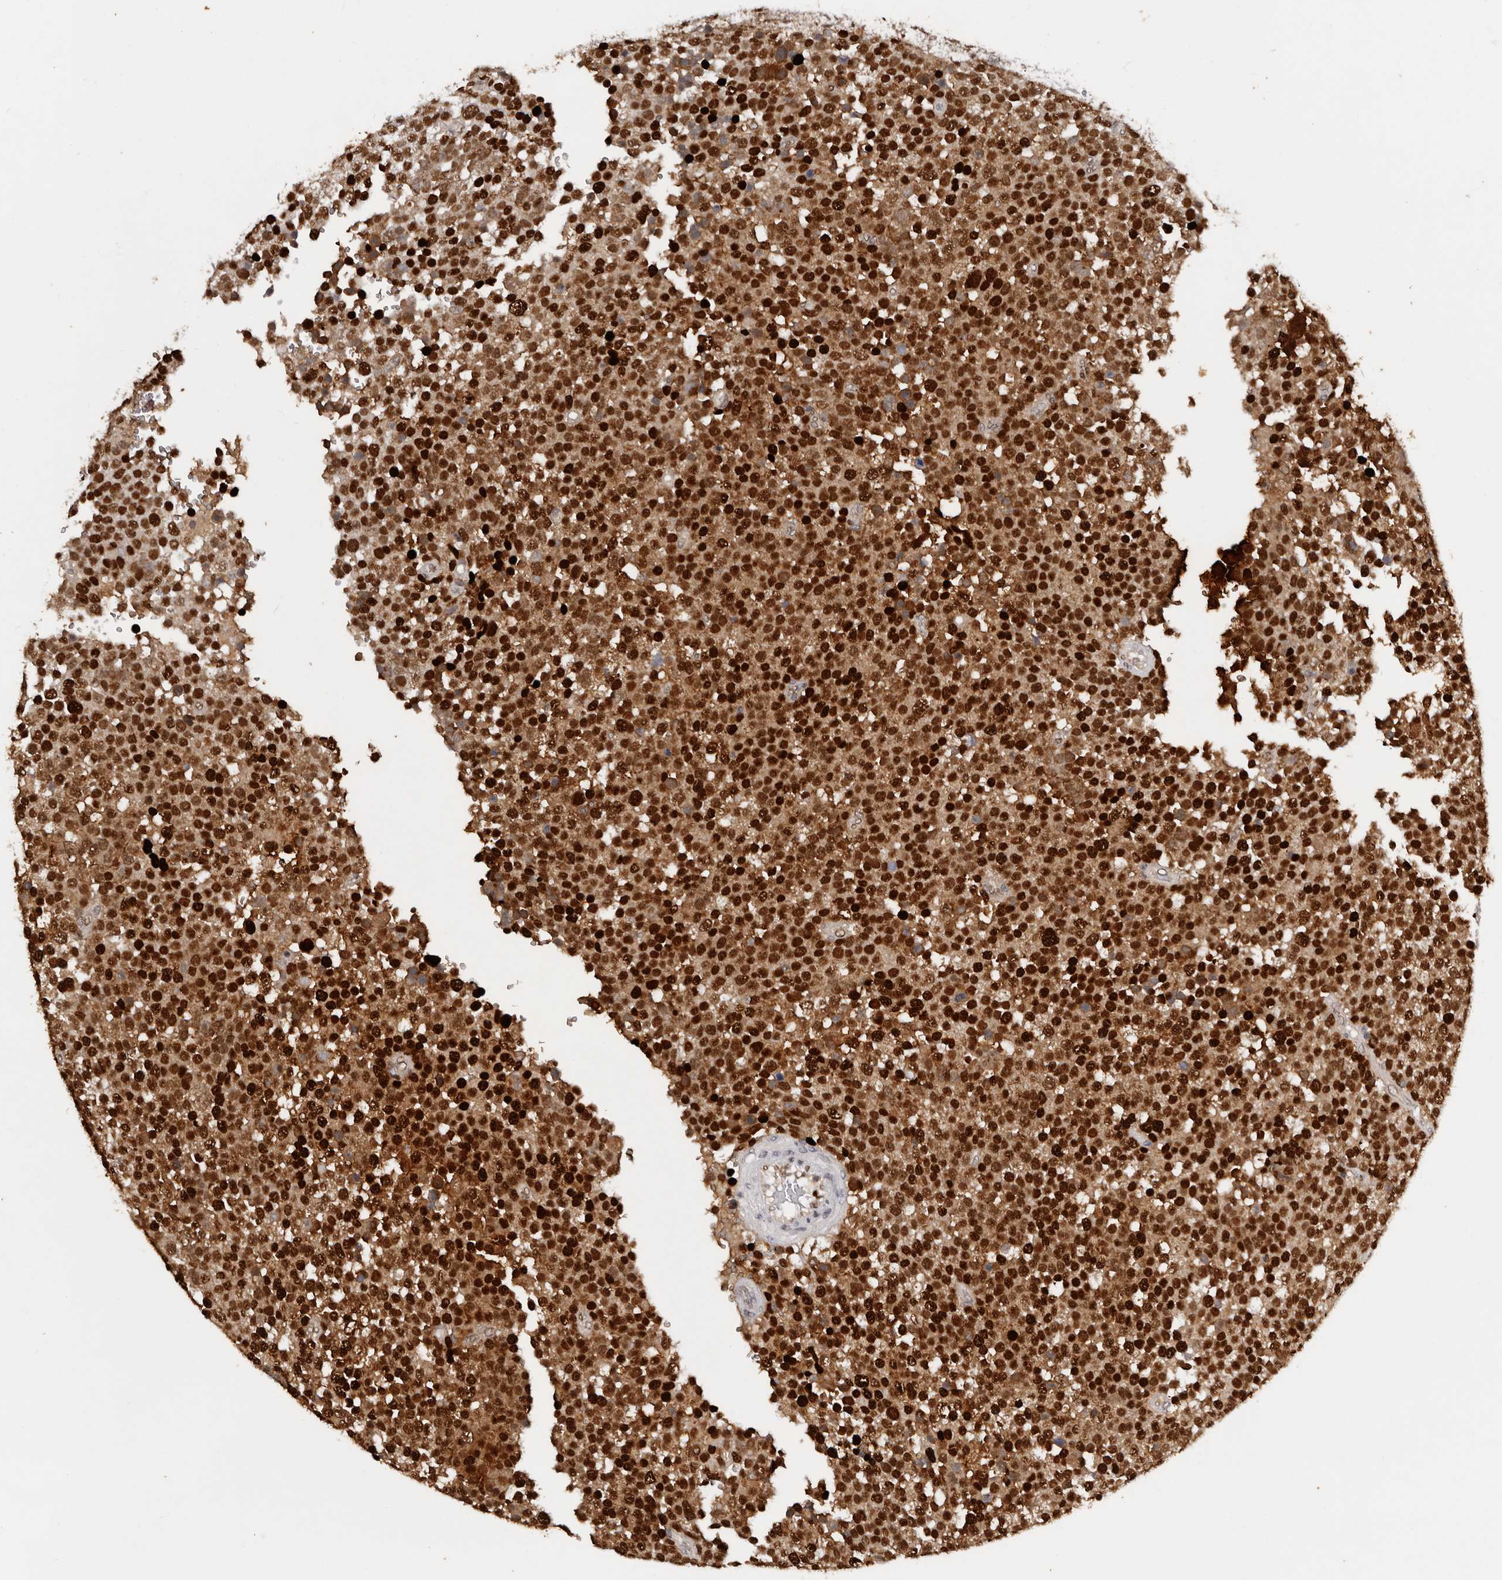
{"staining": {"intensity": "strong", "quantity": ">75%", "location": "cytoplasmic/membranous,nuclear"}, "tissue": "testis cancer", "cell_type": "Tumor cells", "image_type": "cancer", "snomed": [{"axis": "morphology", "description": "Seminoma, NOS"}, {"axis": "topography", "description": "Testis"}], "caption": "An IHC photomicrograph of tumor tissue is shown. Protein staining in brown shows strong cytoplasmic/membranous and nuclear positivity in seminoma (testis) within tumor cells. The staining was performed using DAB to visualize the protein expression in brown, while the nuclei were stained in blue with hematoxylin (Magnification: 20x).", "gene": "KLF7", "patient": {"sex": "male", "age": 71}}